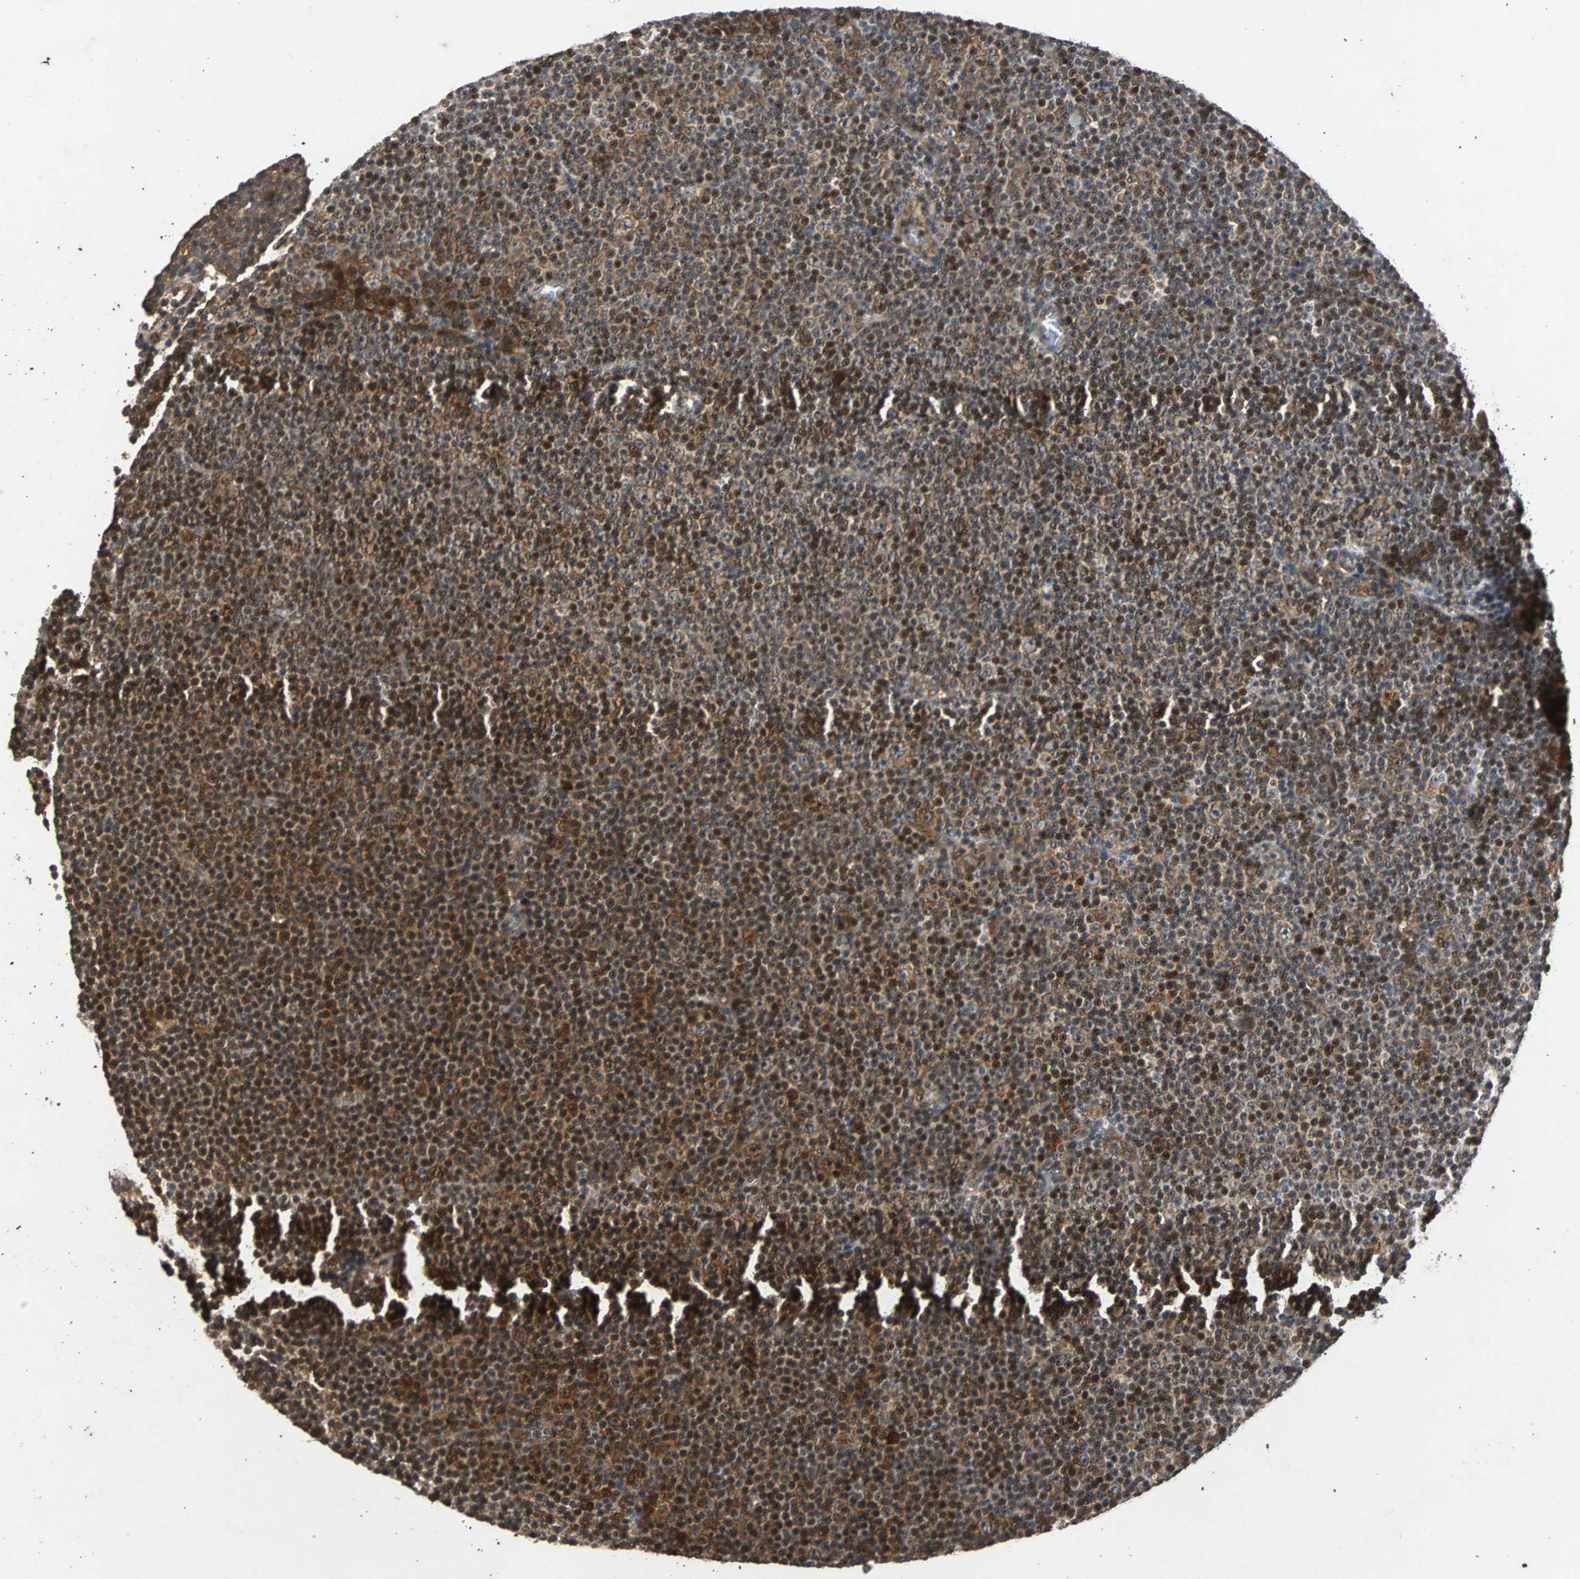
{"staining": {"intensity": "strong", "quantity": "25%-75%", "location": "cytoplasmic/membranous,nuclear"}, "tissue": "lymphoma", "cell_type": "Tumor cells", "image_type": "cancer", "snomed": [{"axis": "morphology", "description": "Malignant lymphoma, non-Hodgkin's type, Low grade"}, {"axis": "topography", "description": "Lymph node"}], "caption": "This micrograph reveals immunohistochemistry (IHC) staining of lymphoma, with high strong cytoplasmic/membranous and nuclear expression in about 25%-75% of tumor cells.", "gene": "USP31", "patient": {"sex": "female", "age": 67}}